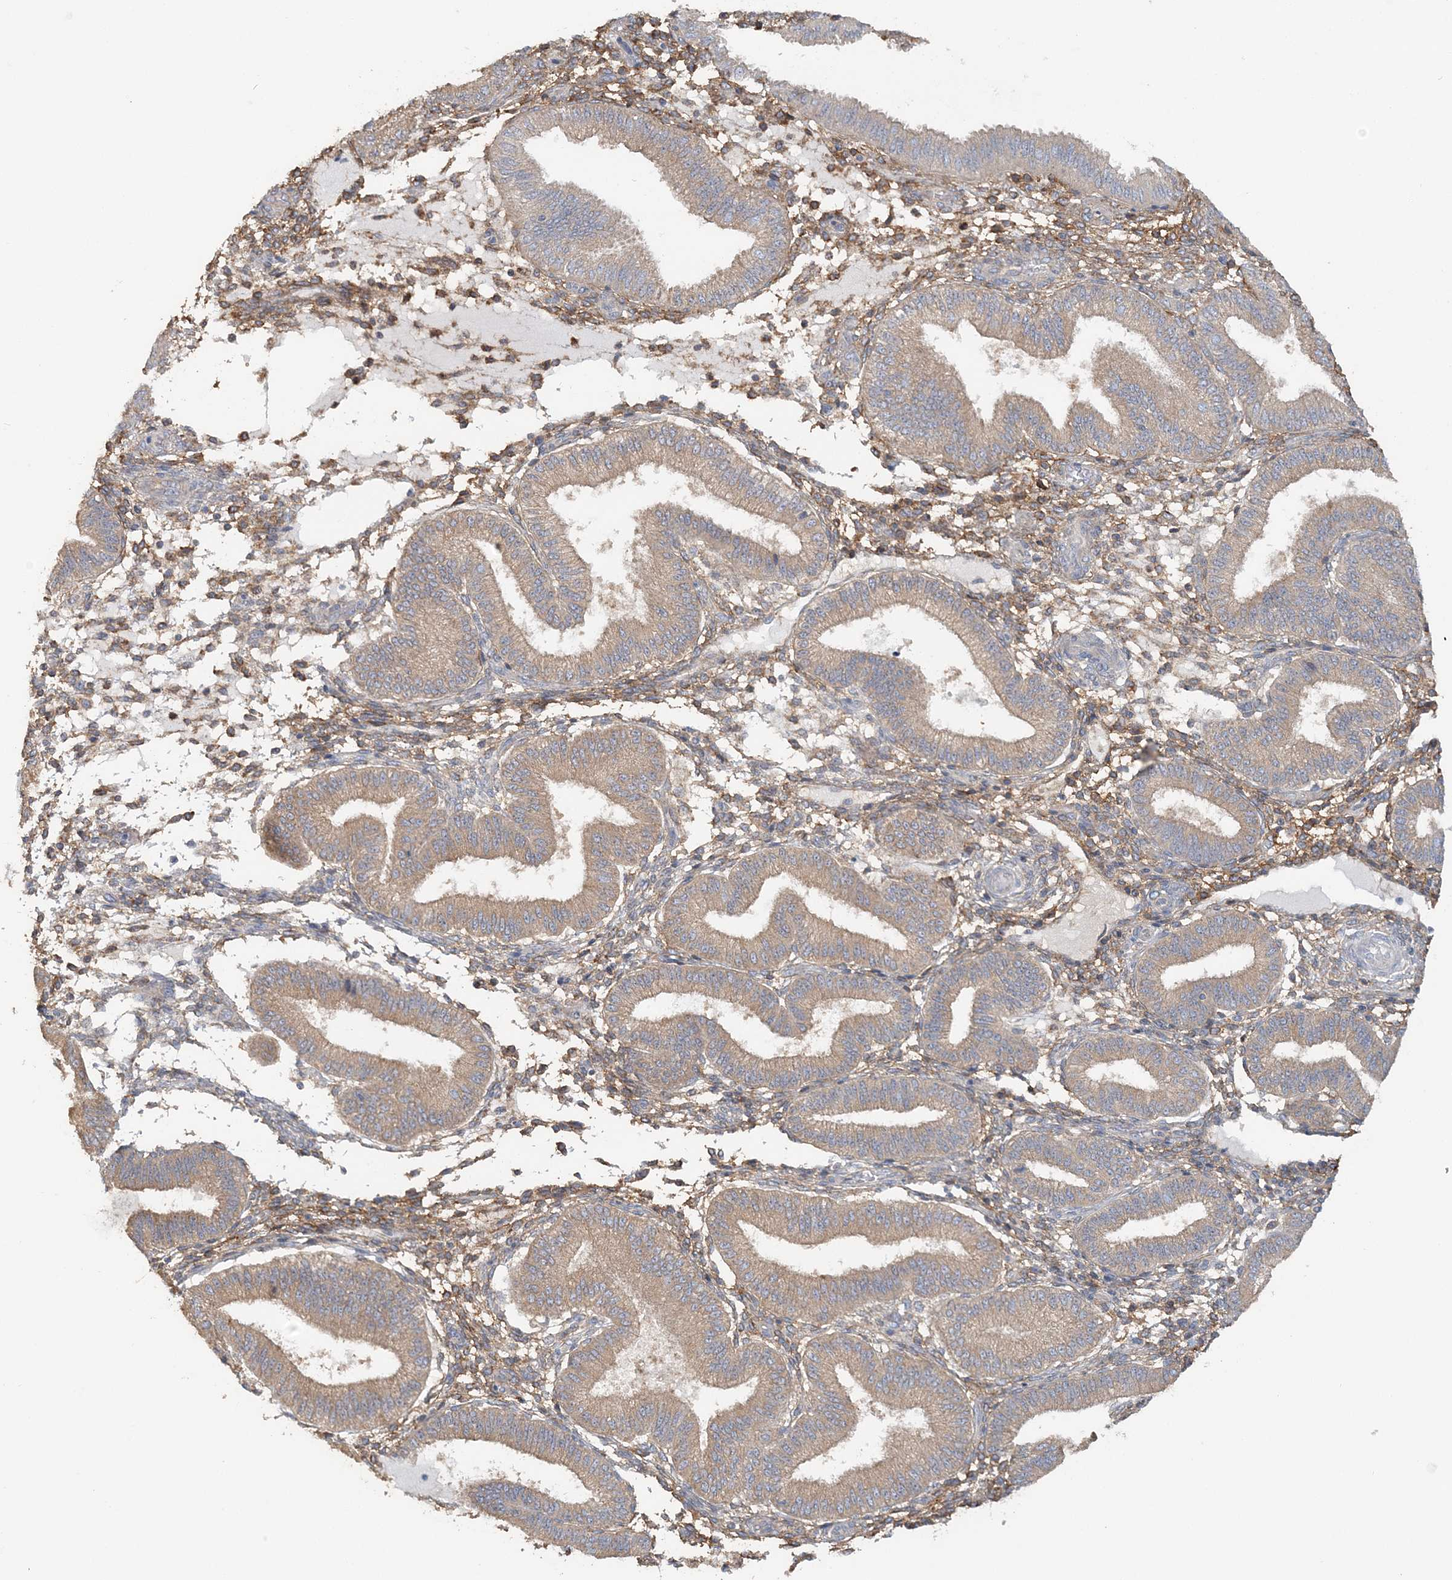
{"staining": {"intensity": "moderate", "quantity": ">75%", "location": "cytoplasmic/membranous"}, "tissue": "endometrium", "cell_type": "Cells in endometrial stroma", "image_type": "normal", "snomed": [{"axis": "morphology", "description": "Normal tissue, NOS"}, {"axis": "topography", "description": "Endometrium"}], "caption": "Protein expression by immunohistochemistry reveals moderate cytoplasmic/membranous staining in approximately >75% of cells in endometrial stroma in normal endometrium.", "gene": "TBC1D5", "patient": {"sex": "female", "age": 39}}